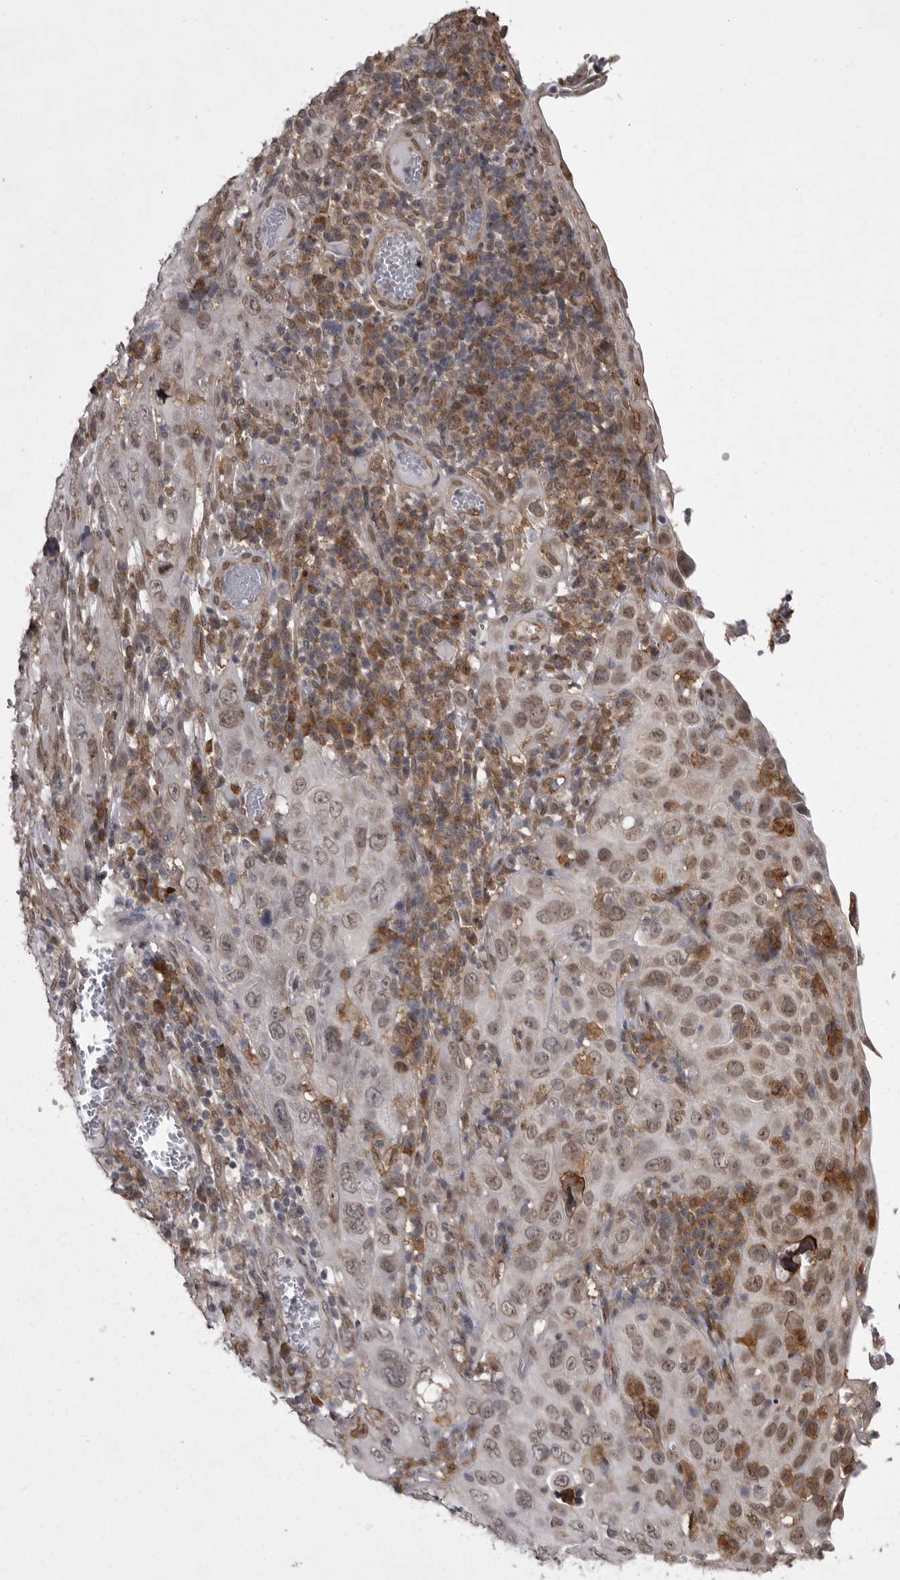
{"staining": {"intensity": "weak", "quantity": ">75%", "location": "nuclear"}, "tissue": "cervical cancer", "cell_type": "Tumor cells", "image_type": "cancer", "snomed": [{"axis": "morphology", "description": "Squamous cell carcinoma, NOS"}, {"axis": "topography", "description": "Cervix"}], "caption": "Immunohistochemical staining of human cervical cancer demonstrates low levels of weak nuclear protein staining in about >75% of tumor cells.", "gene": "ABL1", "patient": {"sex": "female", "age": 46}}